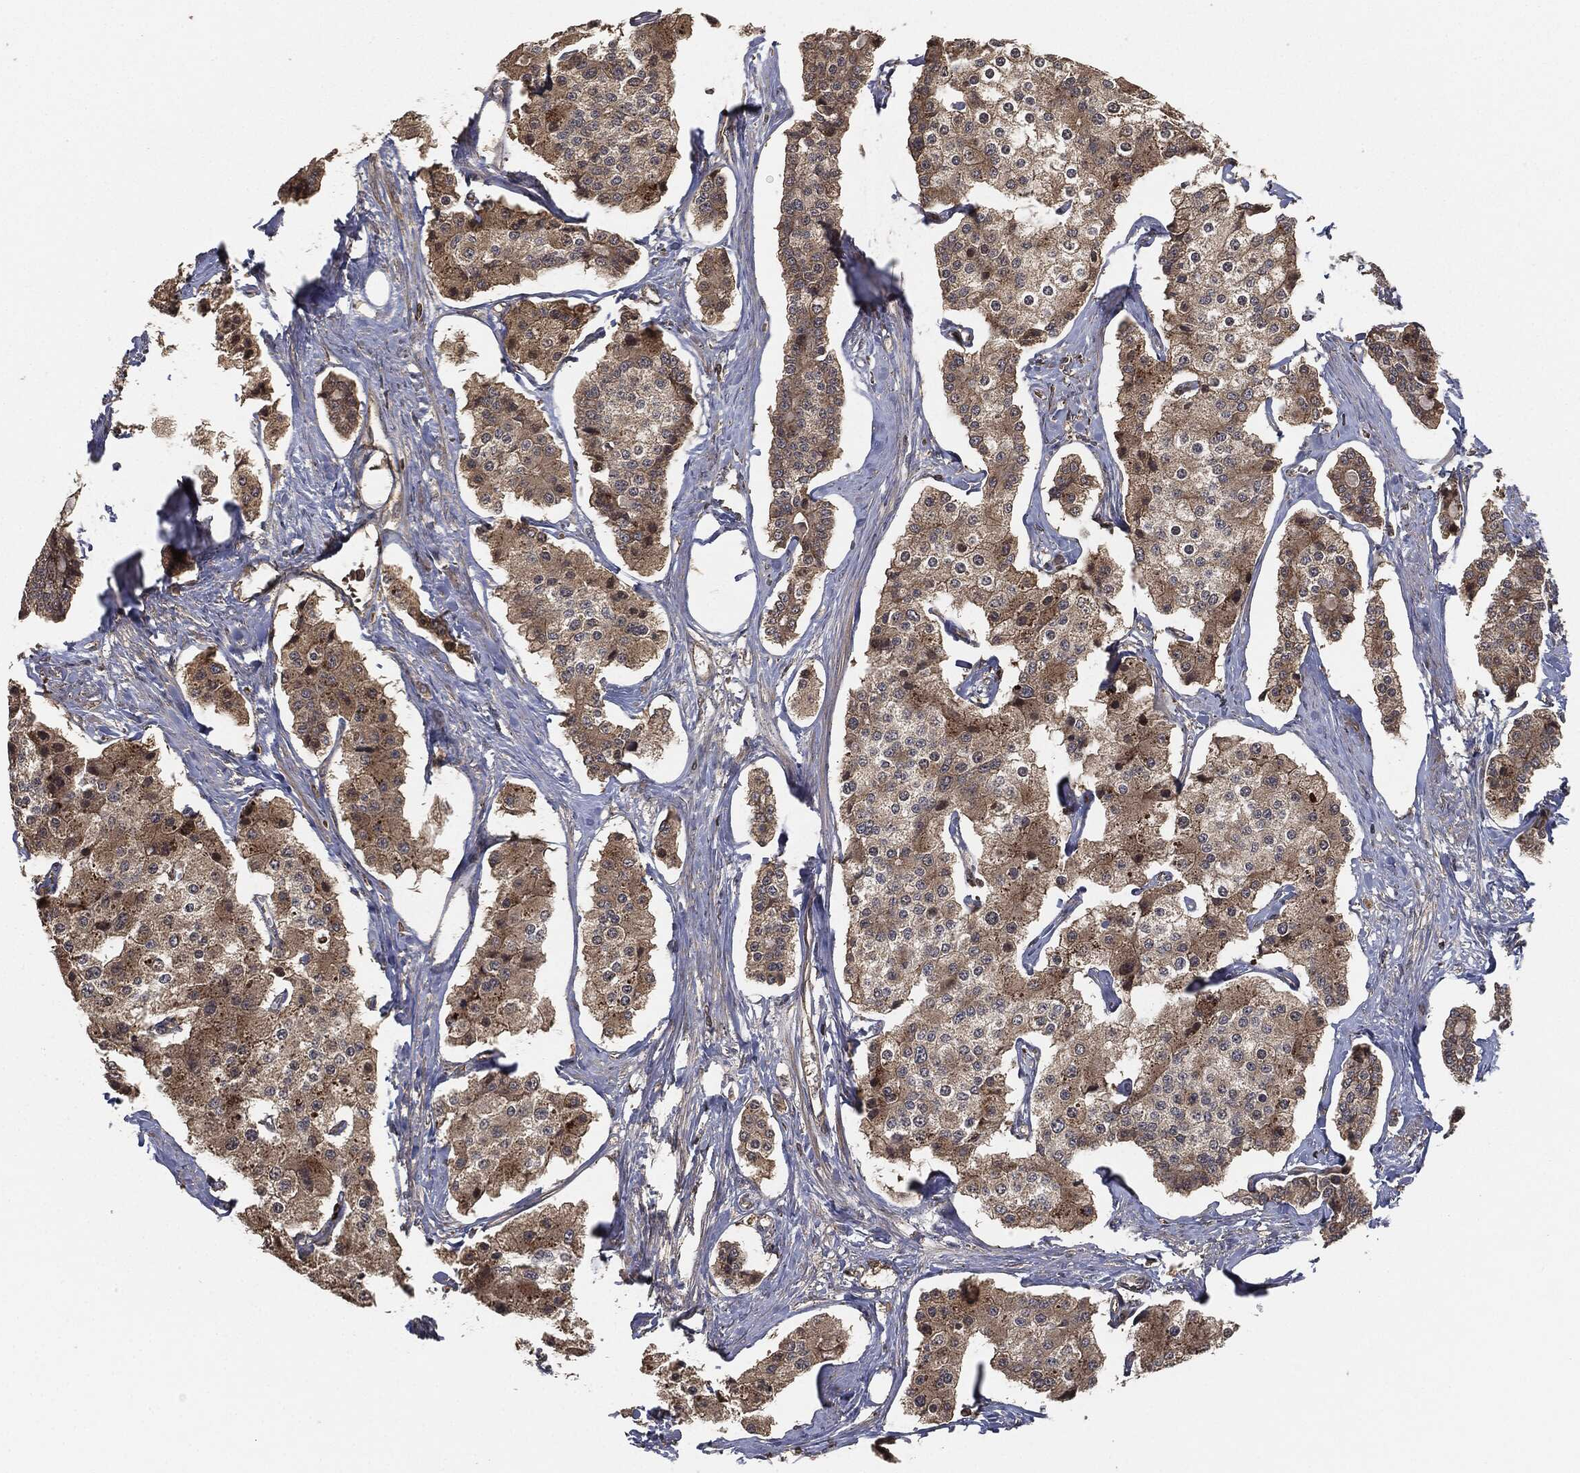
{"staining": {"intensity": "moderate", "quantity": ">75%", "location": "cytoplasmic/membranous"}, "tissue": "carcinoid", "cell_type": "Tumor cells", "image_type": "cancer", "snomed": [{"axis": "morphology", "description": "Carcinoid, malignant, NOS"}, {"axis": "topography", "description": "Small intestine"}], "caption": "Human carcinoid (malignant) stained for a protein (brown) reveals moderate cytoplasmic/membranous positive expression in approximately >75% of tumor cells.", "gene": "ERBIN", "patient": {"sex": "female", "age": 65}}